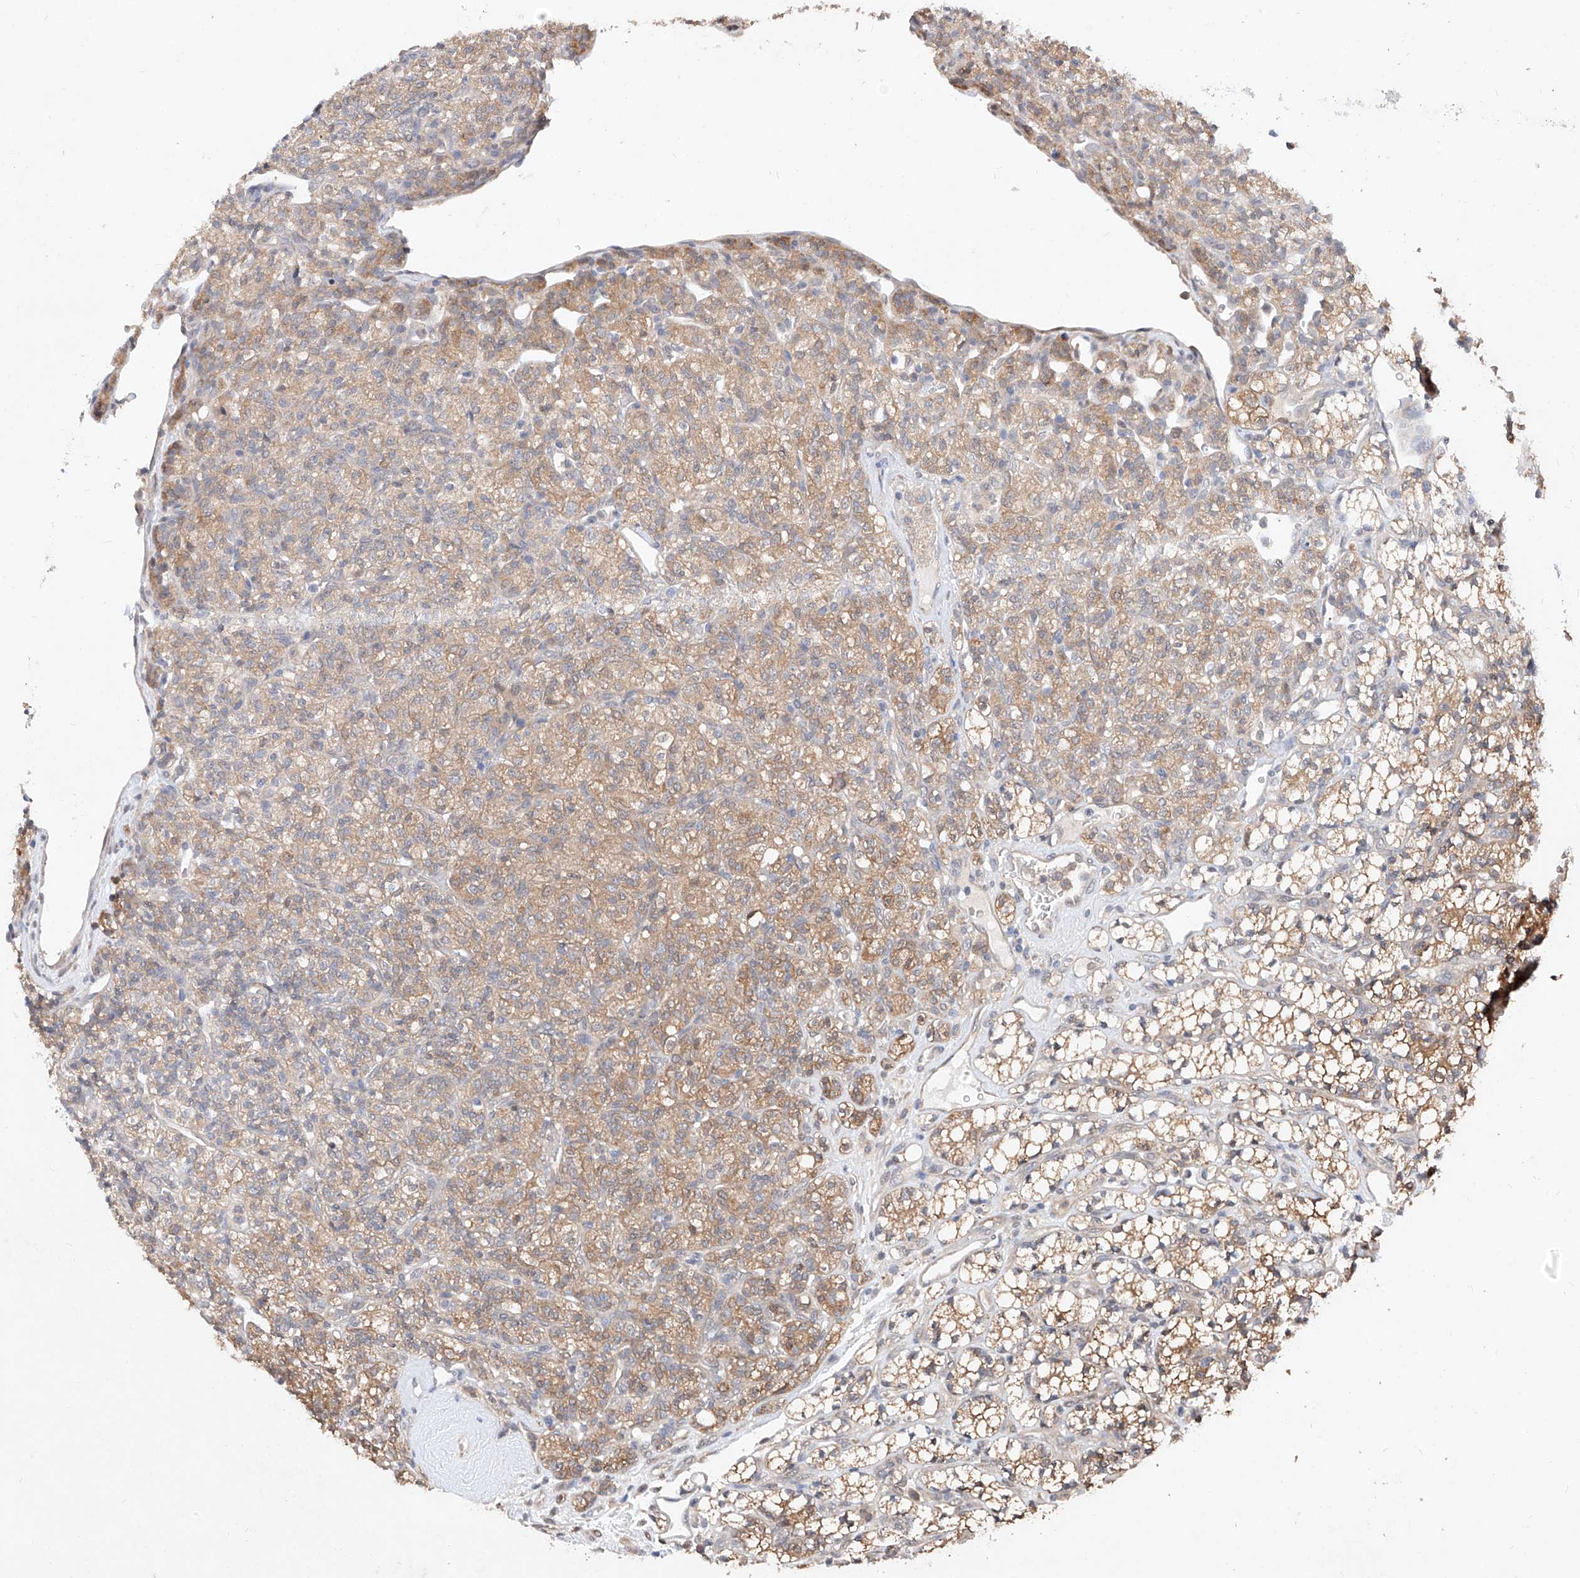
{"staining": {"intensity": "moderate", "quantity": ">75%", "location": "cytoplasmic/membranous"}, "tissue": "renal cancer", "cell_type": "Tumor cells", "image_type": "cancer", "snomed": [{"axis": "morphology", "description": "Adenocarcinoma, NOS"}, {"axis": "topography", "description": "Kidney"}], "caption": "The micrograph reveals staining of renal cancer (adenocarcinoma), revealing moderate cytoplasmic/membranous protein positivity (brown color) within tumor cells.", "gene": "ZSCAN4", "patient": {"sex": "male", "age": 77}}